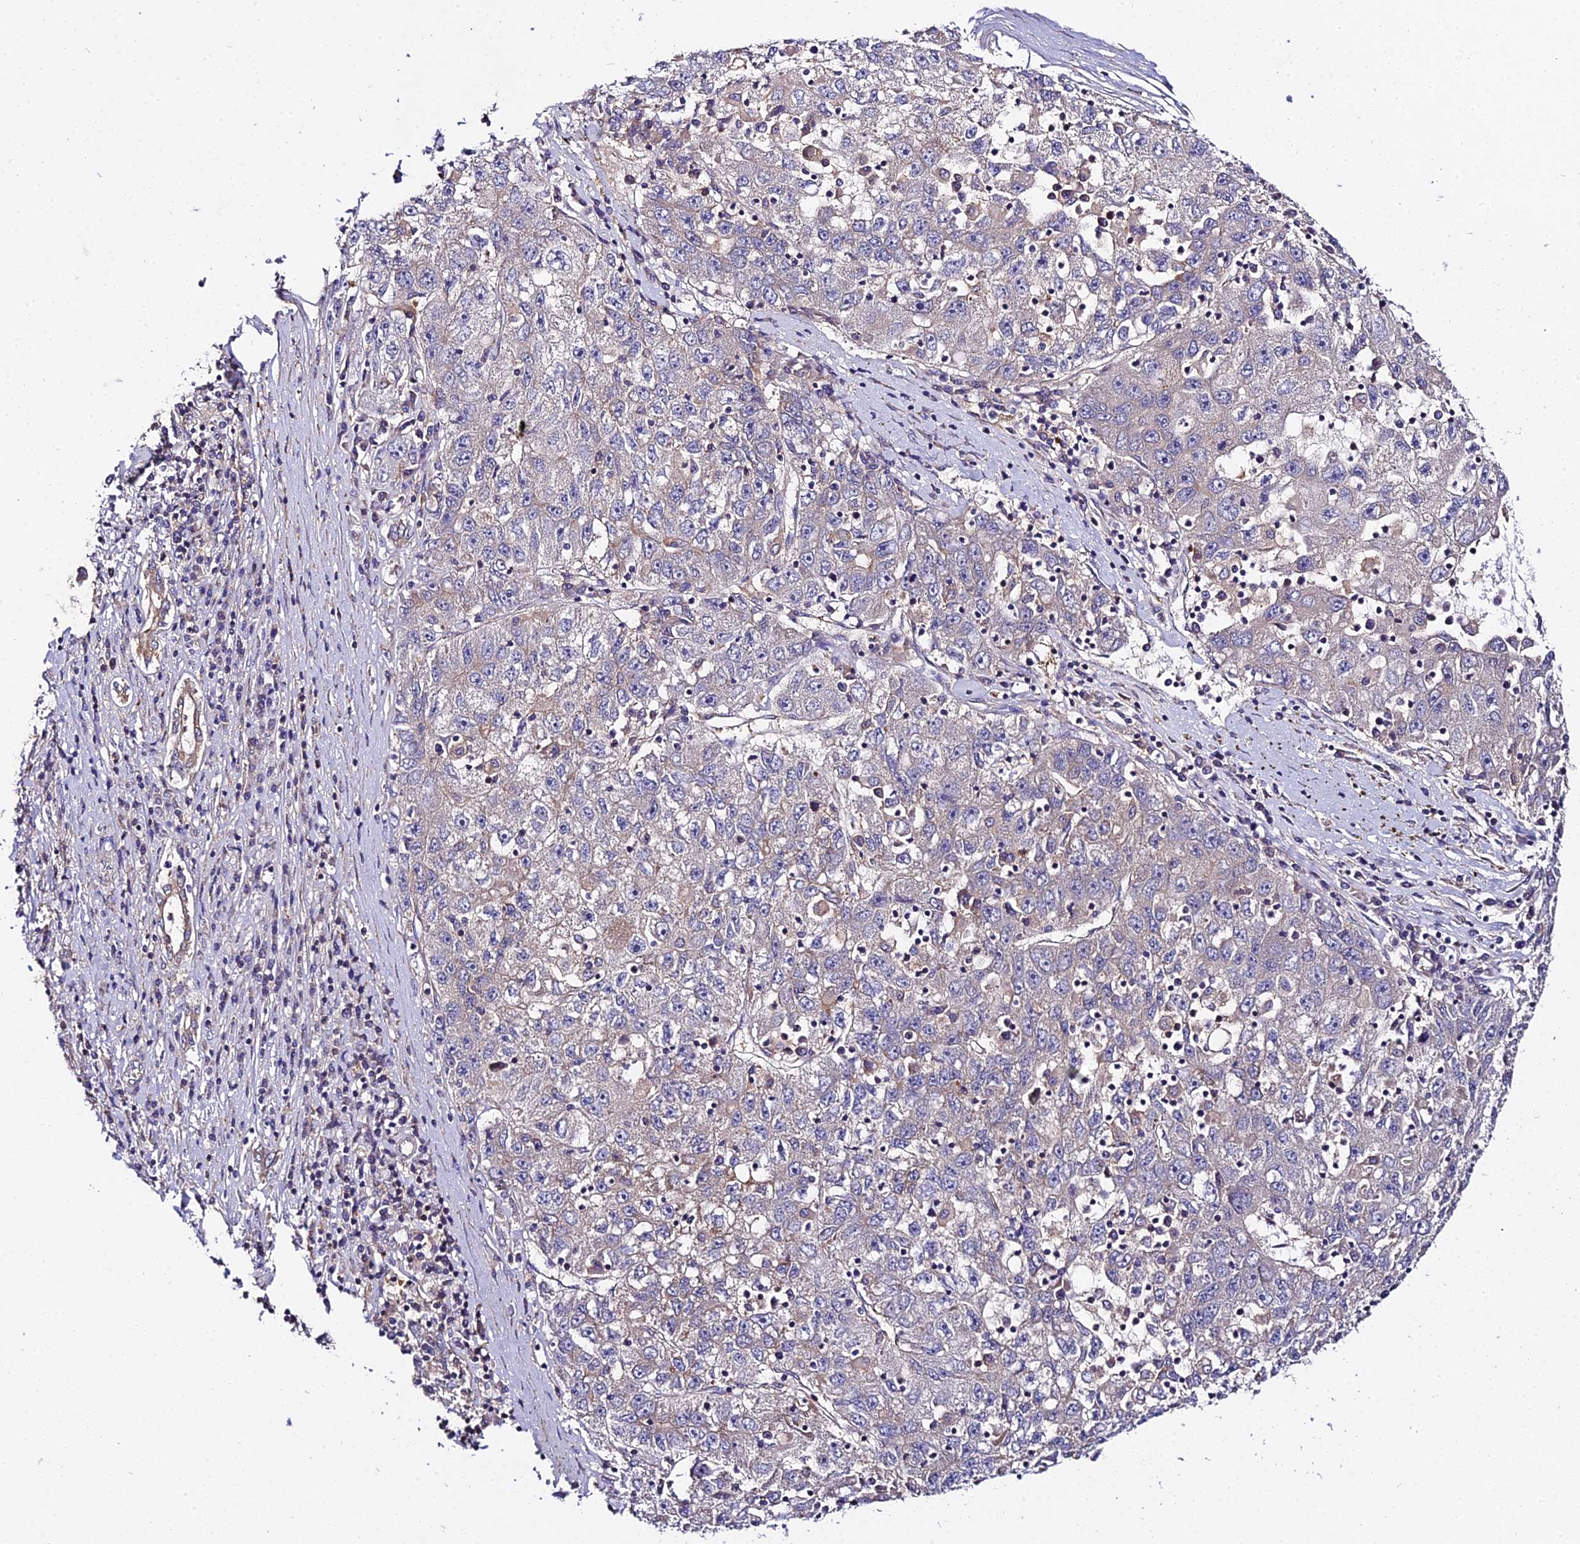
{"staining": {"intensity": "negative", "quantity": "none", "location": "none"}, "tissue": "liver cancer", "cell_type": "Tumor cells", "image_type": "cancer", "snomed": [{"axis": "morphology", "description": "Carcinoma, Hepatocellular, NOS"}, {"axis": "topography", "description": "Liver"}], "caption": "Immunohistochemistry photomicrograph of liver cancer (hepatocellular carcinoma) stained for a protein (brown), which reveals no positivity in tumor cells.", "gene": "ZBED8", "patient": {"sex": "male", "age": 49}}